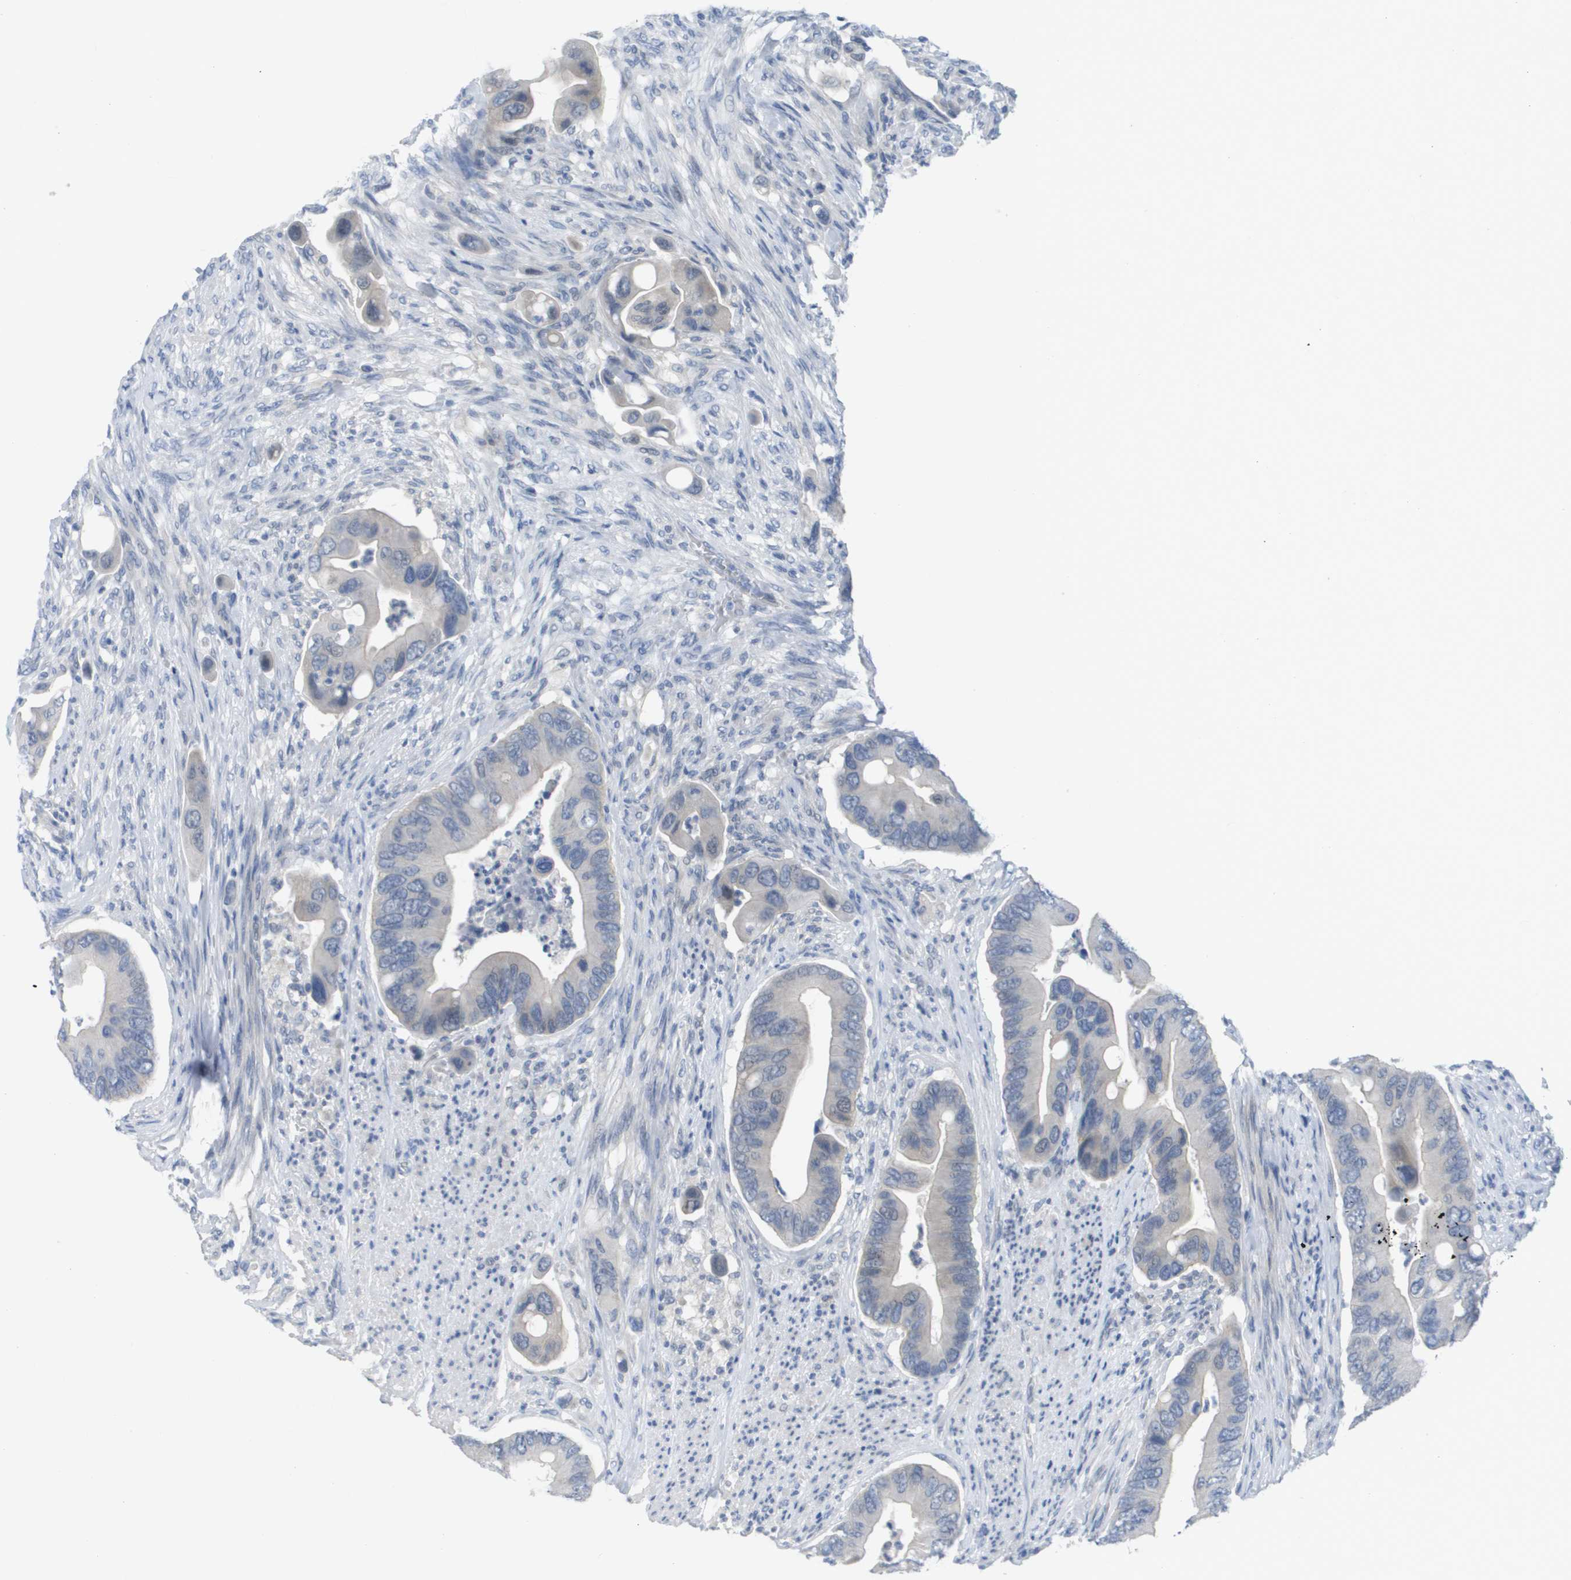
{"staining": {"intensity": "negative", "quantity": "none", "location": "none"}, "tissue": "colorectal cancer", "cell_type": "Tumor cells", "image_type": "cancer", "snomed": [{"axis": "morphology", "description": "Adenocarcinoma, NOS"}, {"axis": "topography", "description": "Rectum"}], "caption": "This is a photomicrograph of immunohistochemistry staining of colorectal cancer (adenocarcinoma), which shows no positivity in tumor cells. Brightfield microscopy of IHC stained with DAB (brown) and hematoxylin (blue), captured at high magnification.", "gene": "PDE4A", "patient": {"sex": "female", "age": 57}}